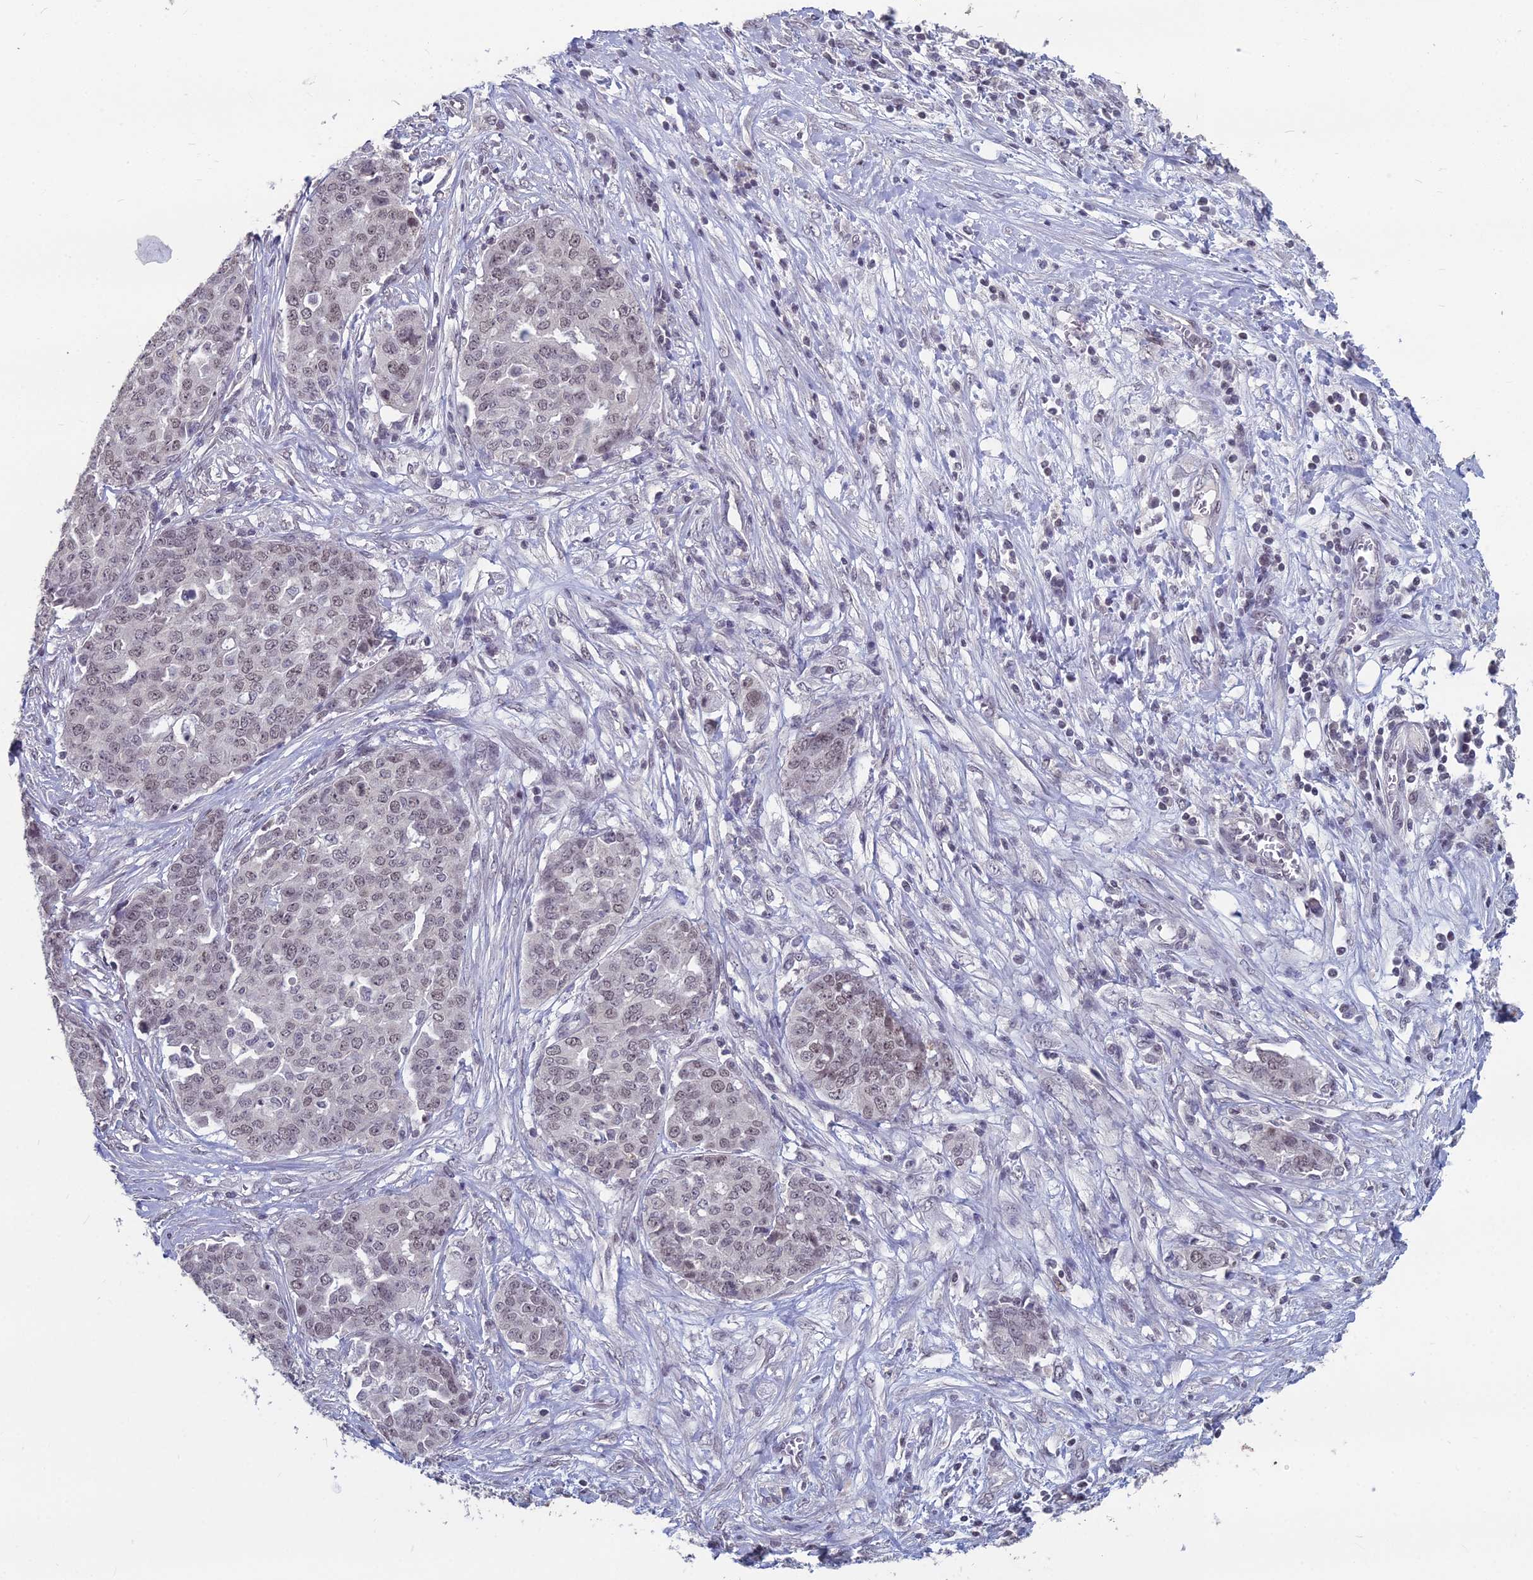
{"staining": {"intensity": "weak", "quantity": "25%-75%", "location": "nuclear"}, "tissue": "ovarian cancer", "cell_type": "Tumor cells", "image_type": "cancer", "snomed": [{"axis": "morphology", "description": "Cystadenocarcinoma, serous, NOS"}, {"axis": "topography", "description": "Soft tissue"}, {"axis": "topography", "description": "Ovary"}], "caption": "Protein staining of serous cystadenocarcinoma (ovarian) tissue shows weak nuclear staining in about 25%-75% of tumor cells.", "gene": "KAT7", "patient": {"sex": "female", "age": 57}}